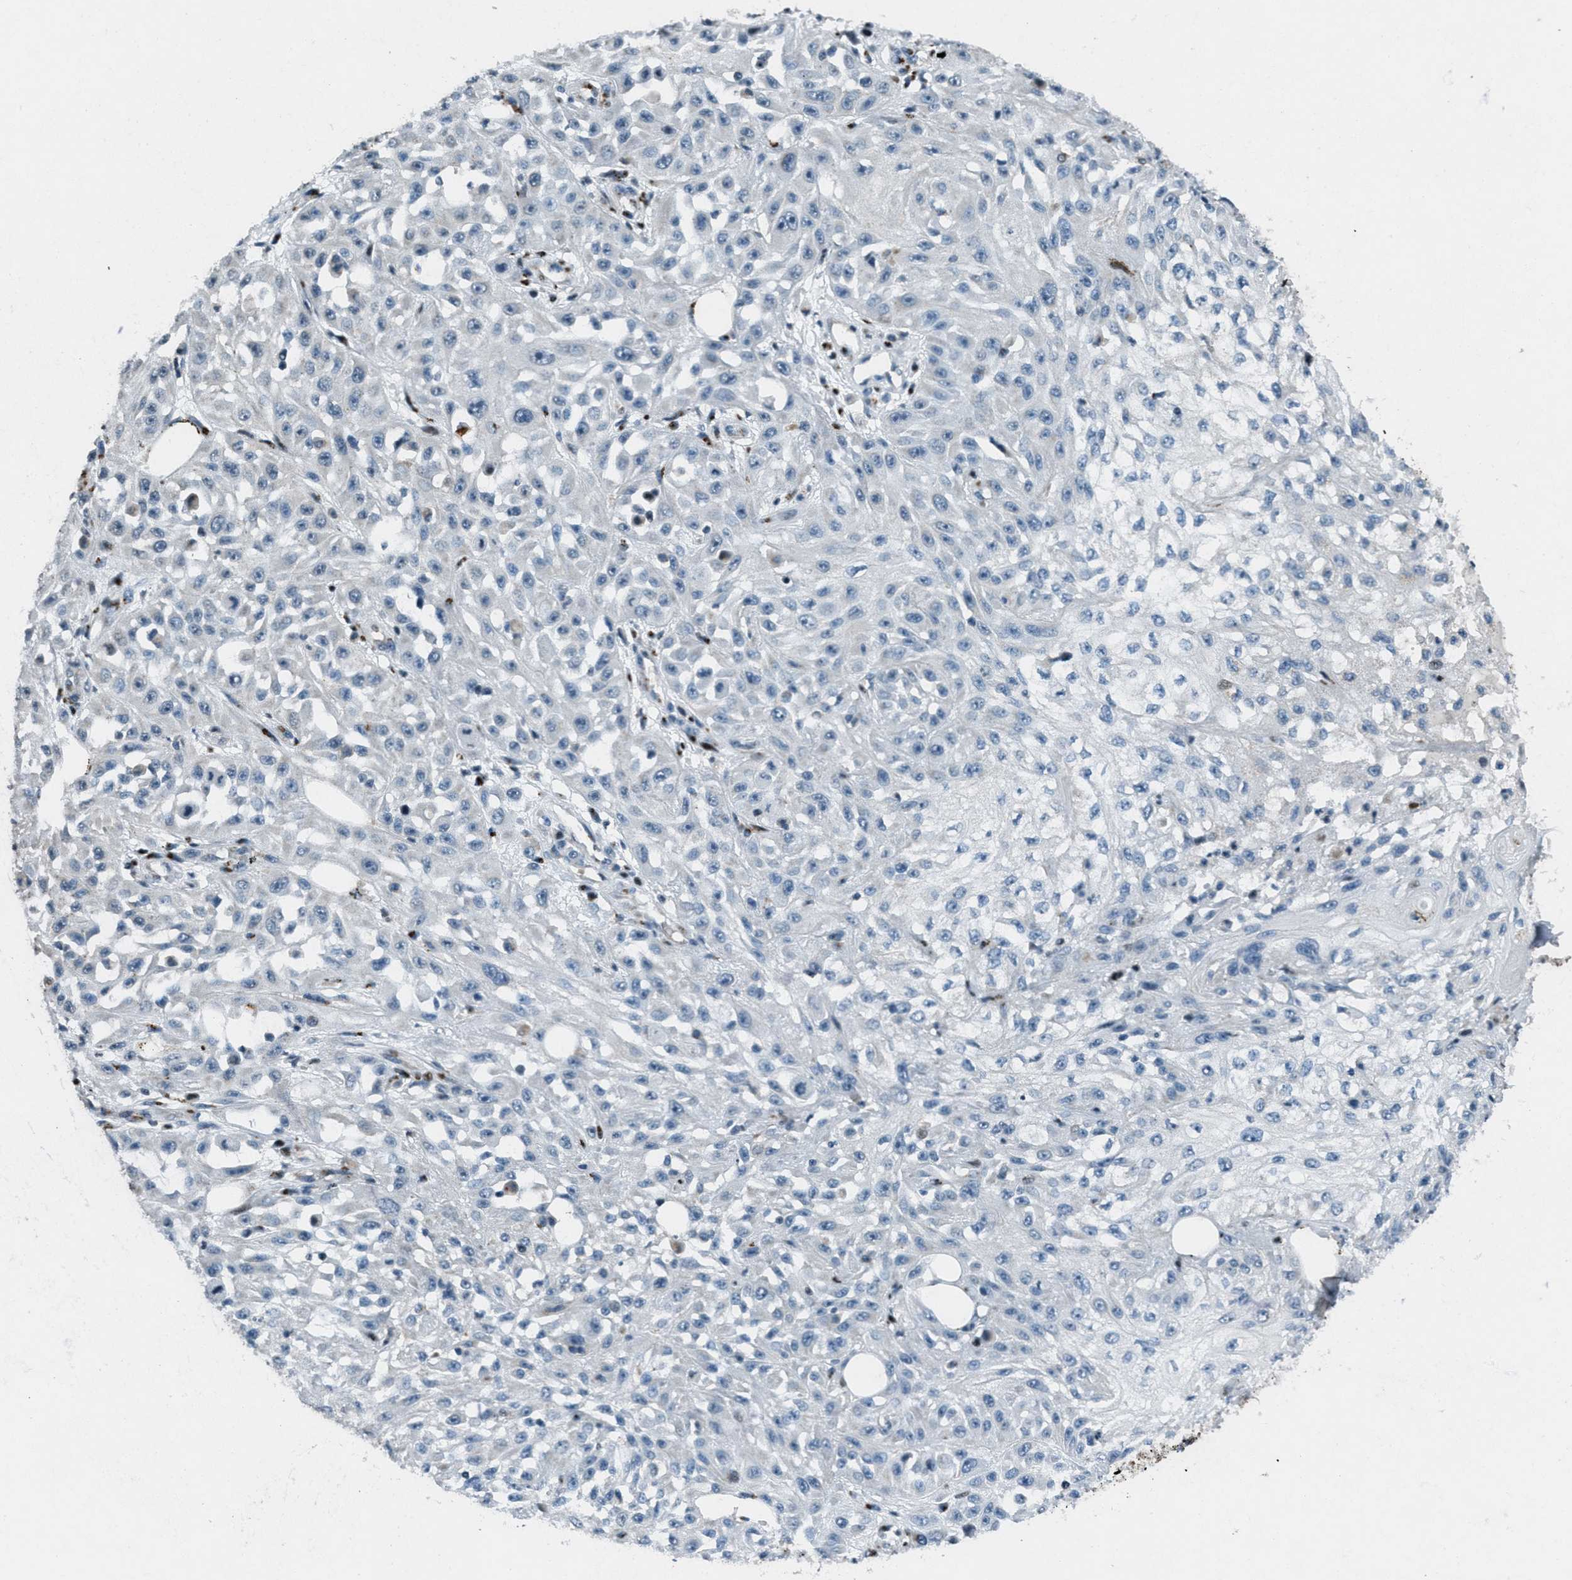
{"staining": {"intensity": "negative", "quantity": "none", "location": "none"}, "tissue": "skin cancer", "cell_type": "Tumor cells", "image_type": "cancer", "snomed": [{"axis": "morphology", "description": "Squamous cell carcinoma, NOS"}, {"axis": "morphology", "description": "Squamous cell carcinoma, metastatic, NOS"}, {"axis": "topography", "description": "Skin"}, {"axis": "topography", "description": "Lymph node"}], "caption": "Histopathology image shows no significant protein staining in tumor cells of squamous cell carcinoma (skin).", "gene": "GPC6", "patient": {"sex": "male", "age": 75}}